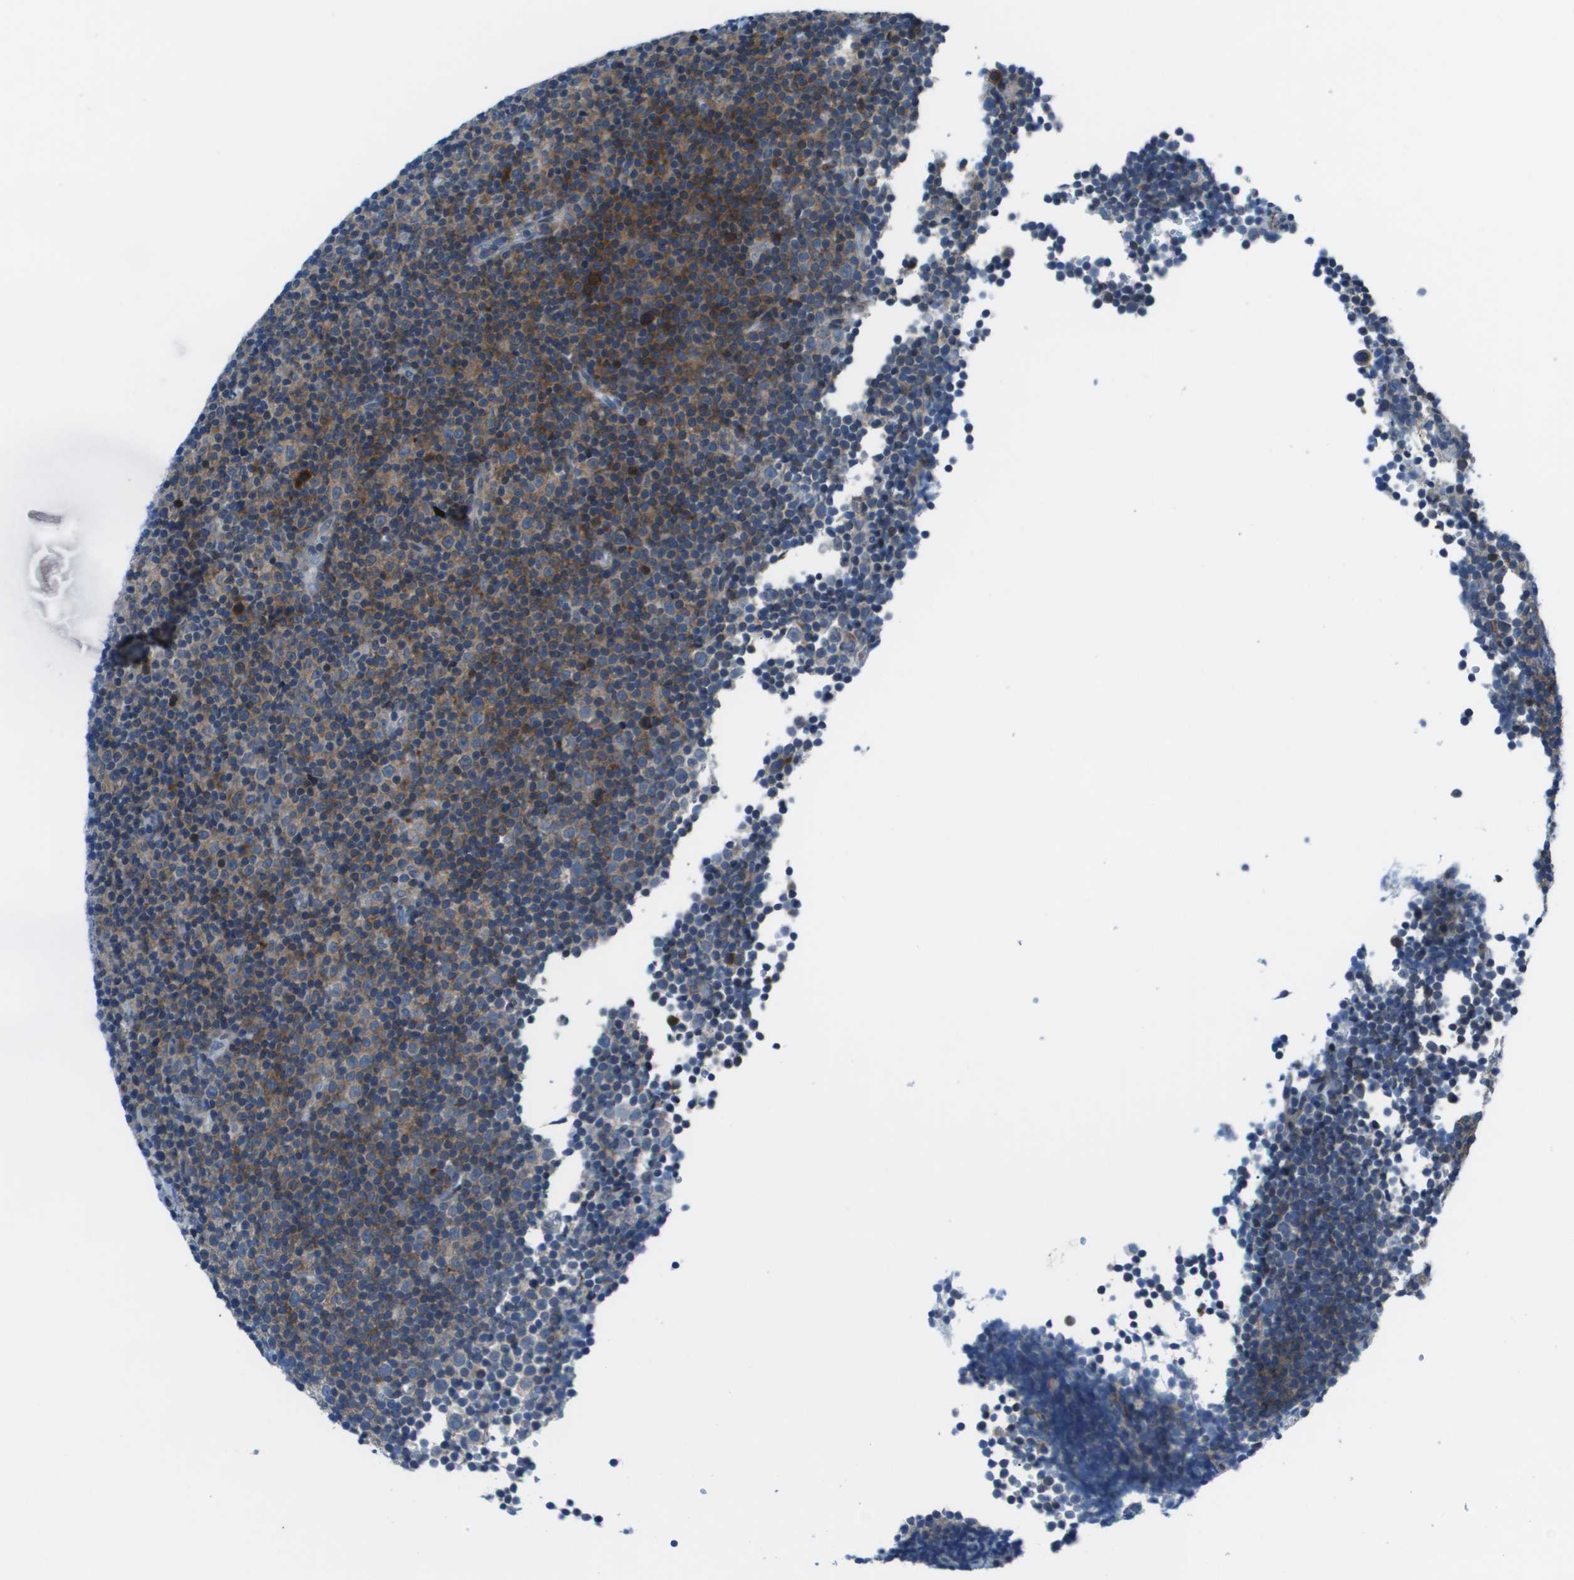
{"staining": {"intensity": "weak", "quantity": "25%-75%", "location": "cytoplasmic/membranous"}, "tissue": "lymphoma", "cell_type": "Tumor cells", "image_type": "cancer", "snomed": [{"axis": "morphology", "description": "Malignant lymphoma, non-Hodgkin's type, Low grade"}, {"axis": "topography", "description": "Lymph node"}], "caption": "DAB (3,3'-diaminobenzidine) immunohistochemical staining of low-grade malignant lymphoma, non-Hodgkin's type shows weak cytoplasmic/membranous protein staining in about 25%-75% of tumor cells.", "gene": "STIP1", "patient": {"sex": "female", "age": 67}}